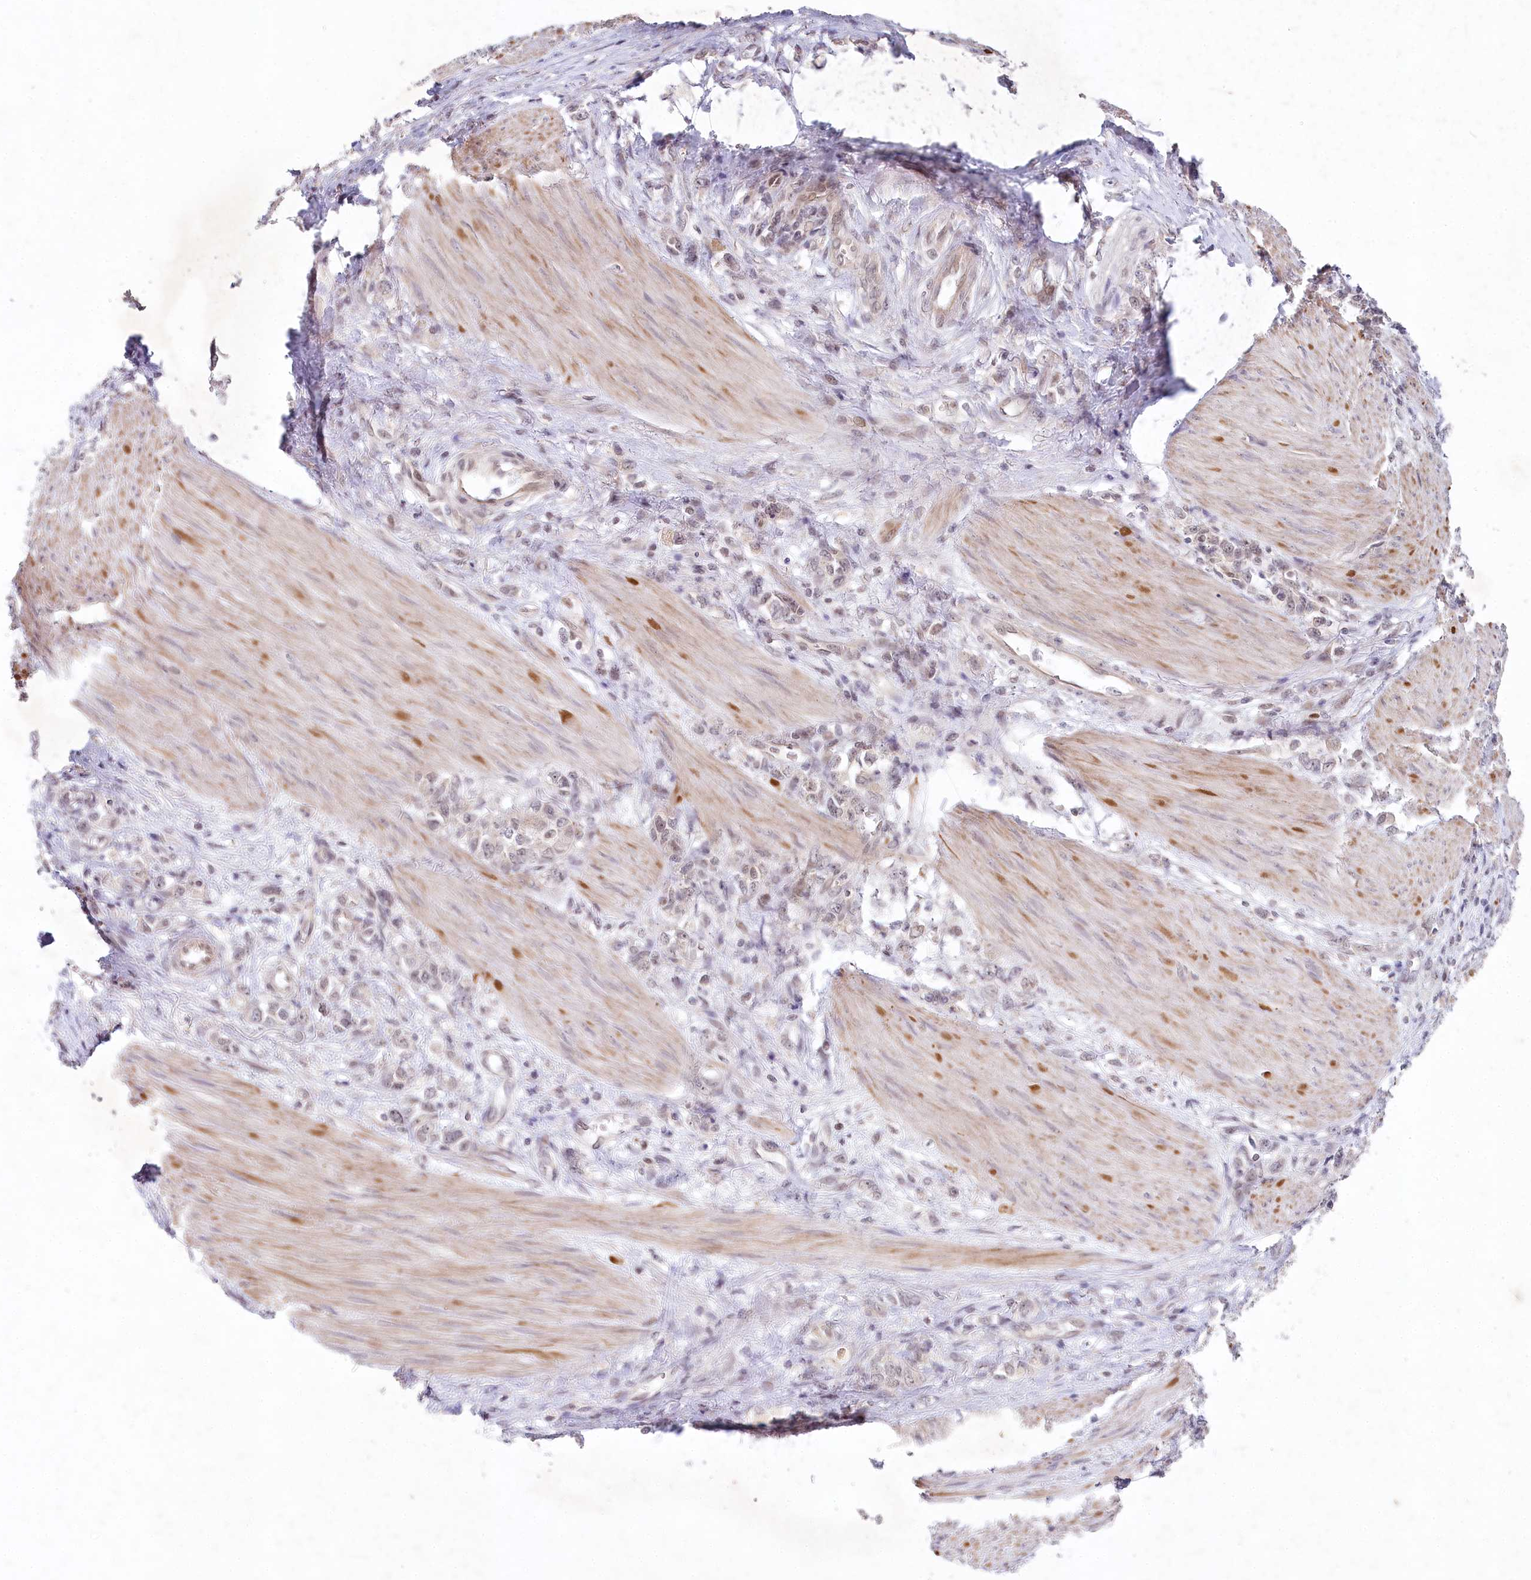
{"staining": {"intensity": "negative", "quantity": "none", "location": "none"}, "tissue": "stomach cancer", "cell_type": "Tumor cells", "image_type": "cancer", "snomed": [{"axis": "morphology", "description": "Adenocarcinoma, NOS"}, {"axis": "topography", "description": "Stomach"}], "caption": "Tumor cells are negative for protein expression in human stomach cancer. (IHC, brightfield microscopy, high magnification).", "gene": "AMTN", "patient": {"sex": "female", "age": 76}}